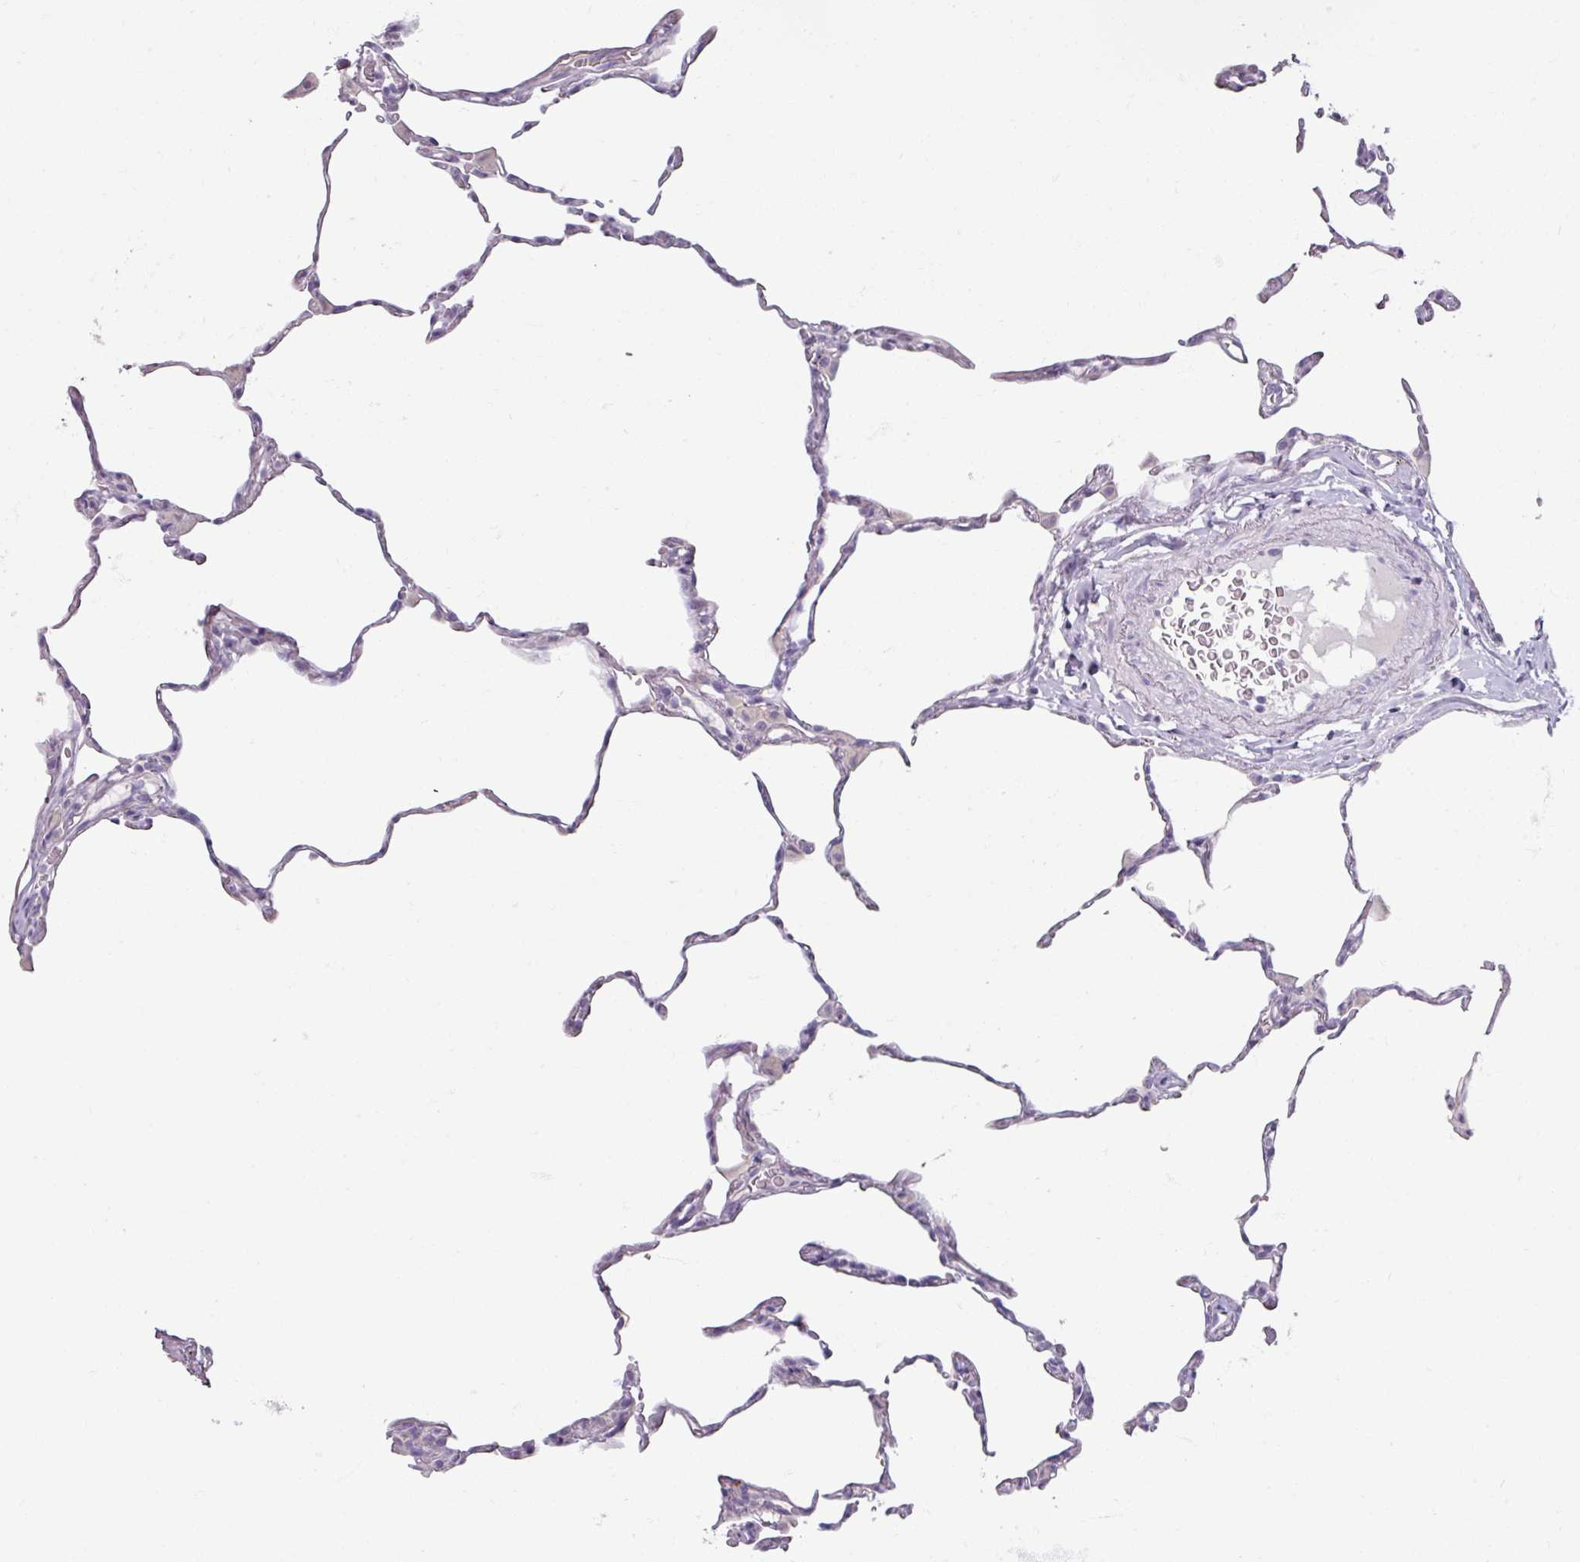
{"staining": {"intensity": "negative", "quantity": "none", "location": "none"}, "tissue": "lung", "cell_type": "Alveolar cells", "image_type": "normal", "snomed": [{"axis": "morphology", "description": "Normal tissue, NOS"}, {"axis": "topography", "description": "Lung"}], "caption": "DAB (3,3'-diaminobenzidine) immunohistochemical staining of benign lung displays no significant staining in alveolar cells. (DAB immunohistochemistry (IHC) with hematoxylin counter stain).", "gene": "SLC27A5", "patient": {"sex": "female", "age": 57}}